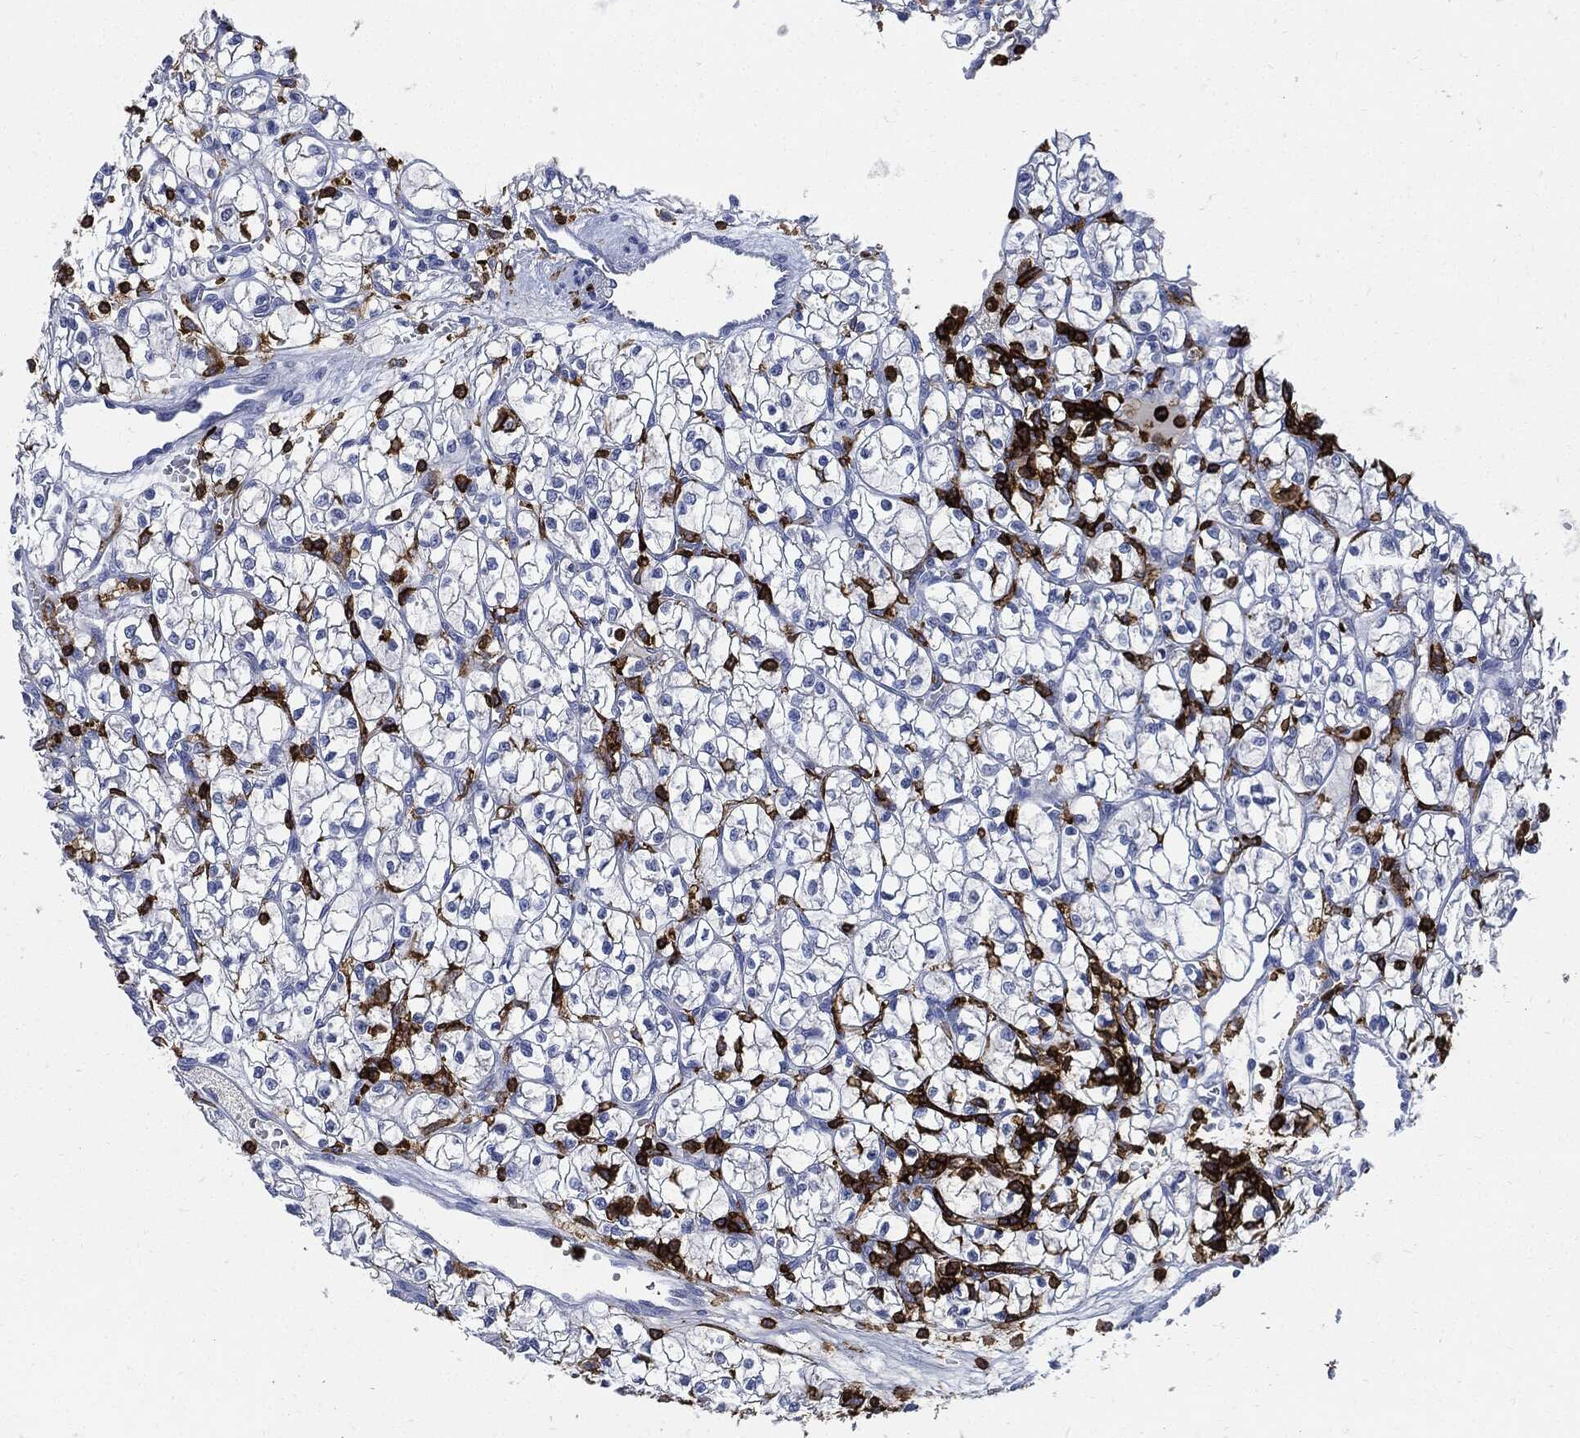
{"staining": {"intensity": "negative", "quantity": "none", "location": "none"}, "tissue": "renal cancer", "cell_type": "Tumor cells", "image_type": "cancer", "snomed": [{"axis": "morphology", "description": "Adenocarcinoma, NOS"}, {"axis": "topography", "description": "Kidney"}], "caption": "An image of renal adenocarcinoma stained for a protein demonstrates no brown staining in tumor cells. Nuclei are stained in blue.", "gene": "PTPRC", "patient": {"sex": "female", "age": 64}}